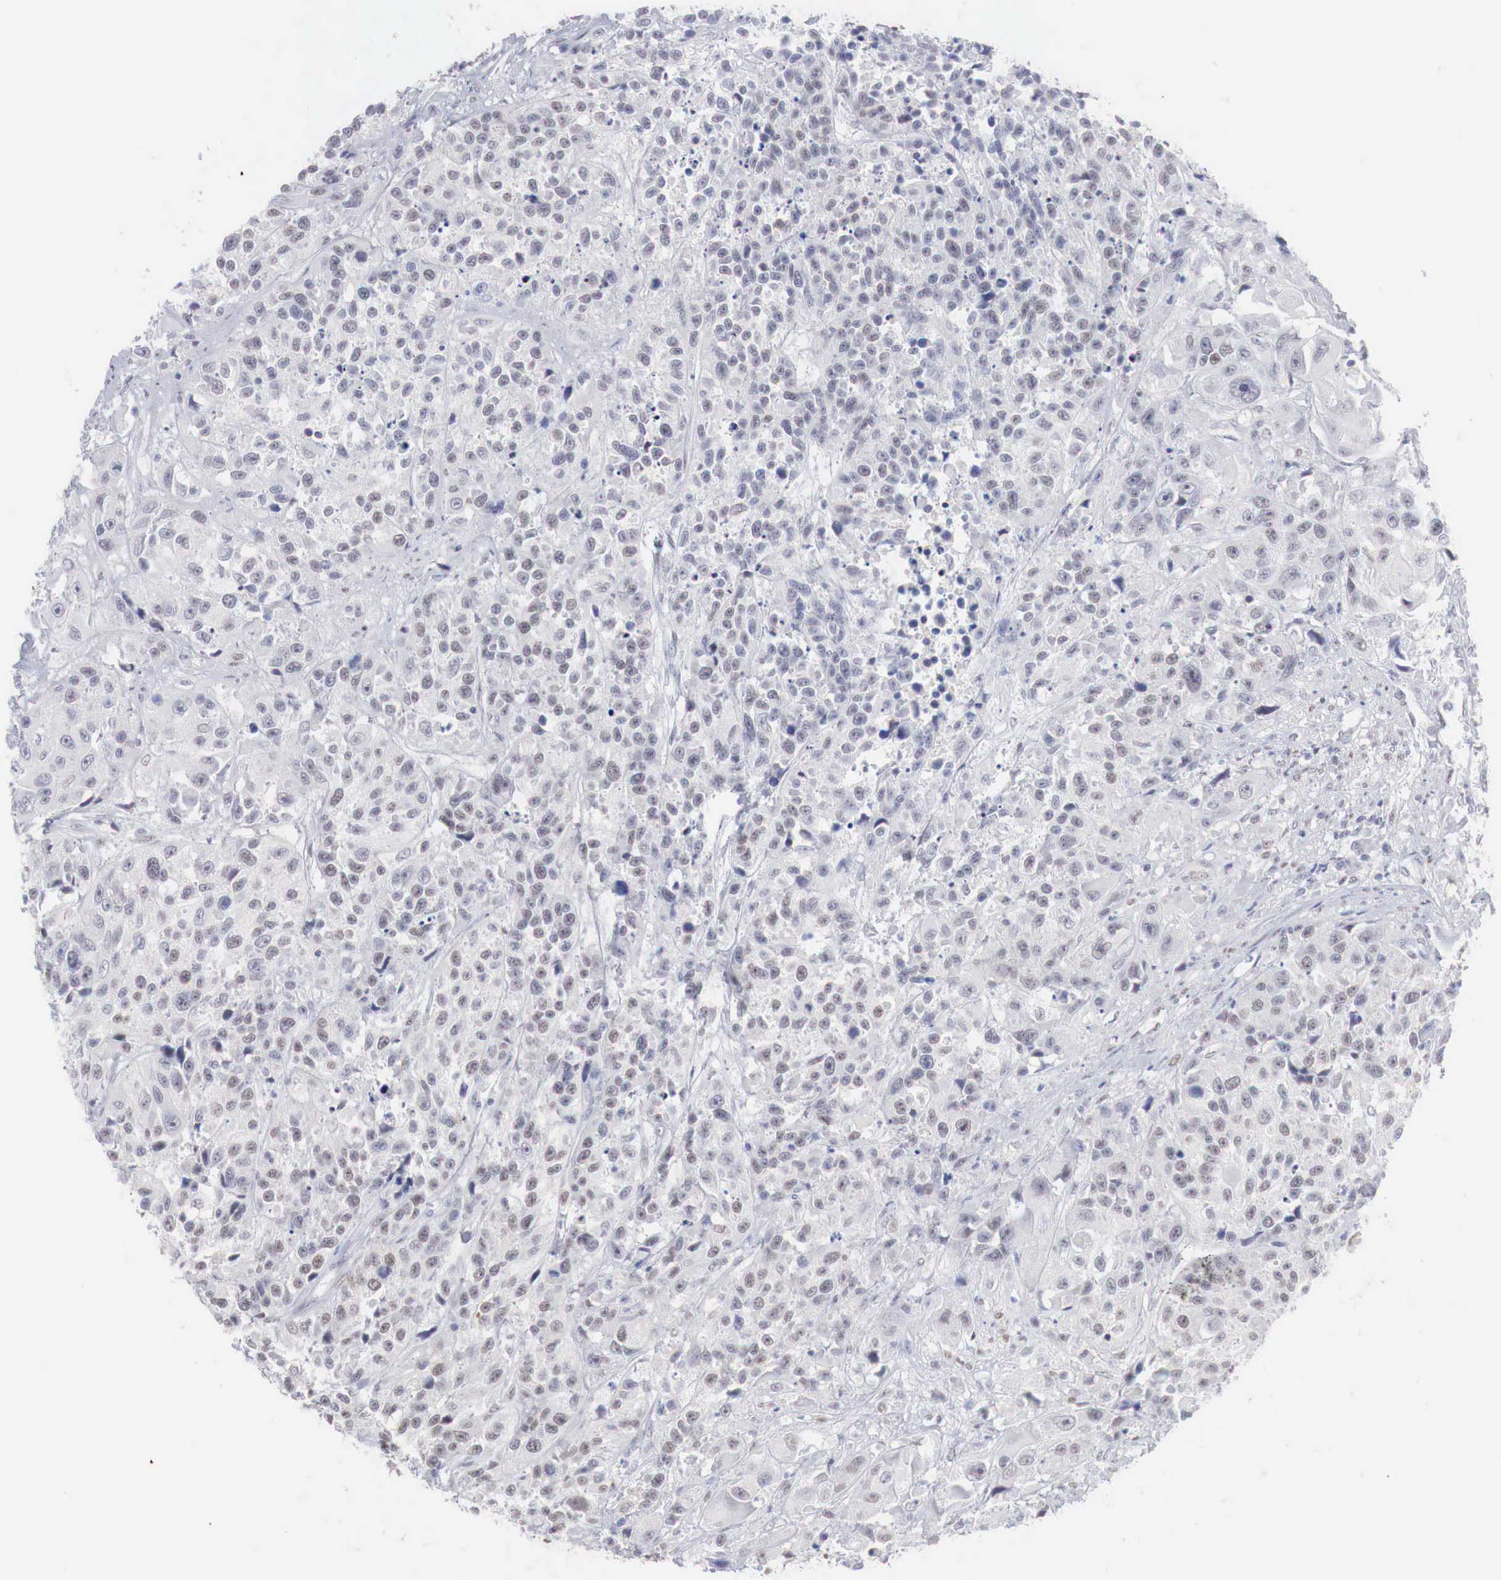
{"staining": {"intensity": "weak", "quantity": "<25%", "location": "nuclear"}, "tissue": "urothelial cancer", "cell_type": "Tumor cells", "image_type": "cancer", "snomed": [{"axis": "morphology", "description": "Urothelial carcinoma, High grade"}, {"axis": "topography", "description": "Urinary bladder"}], "caption": "Tumor cells show no significant staining in urothelial carcinoma (high-grade). (DAB (3,3'-diaminobenzidine) IHC, high magnification).", "gene": "FOXP2", "patient": {"sex": "female", "age": 81}}